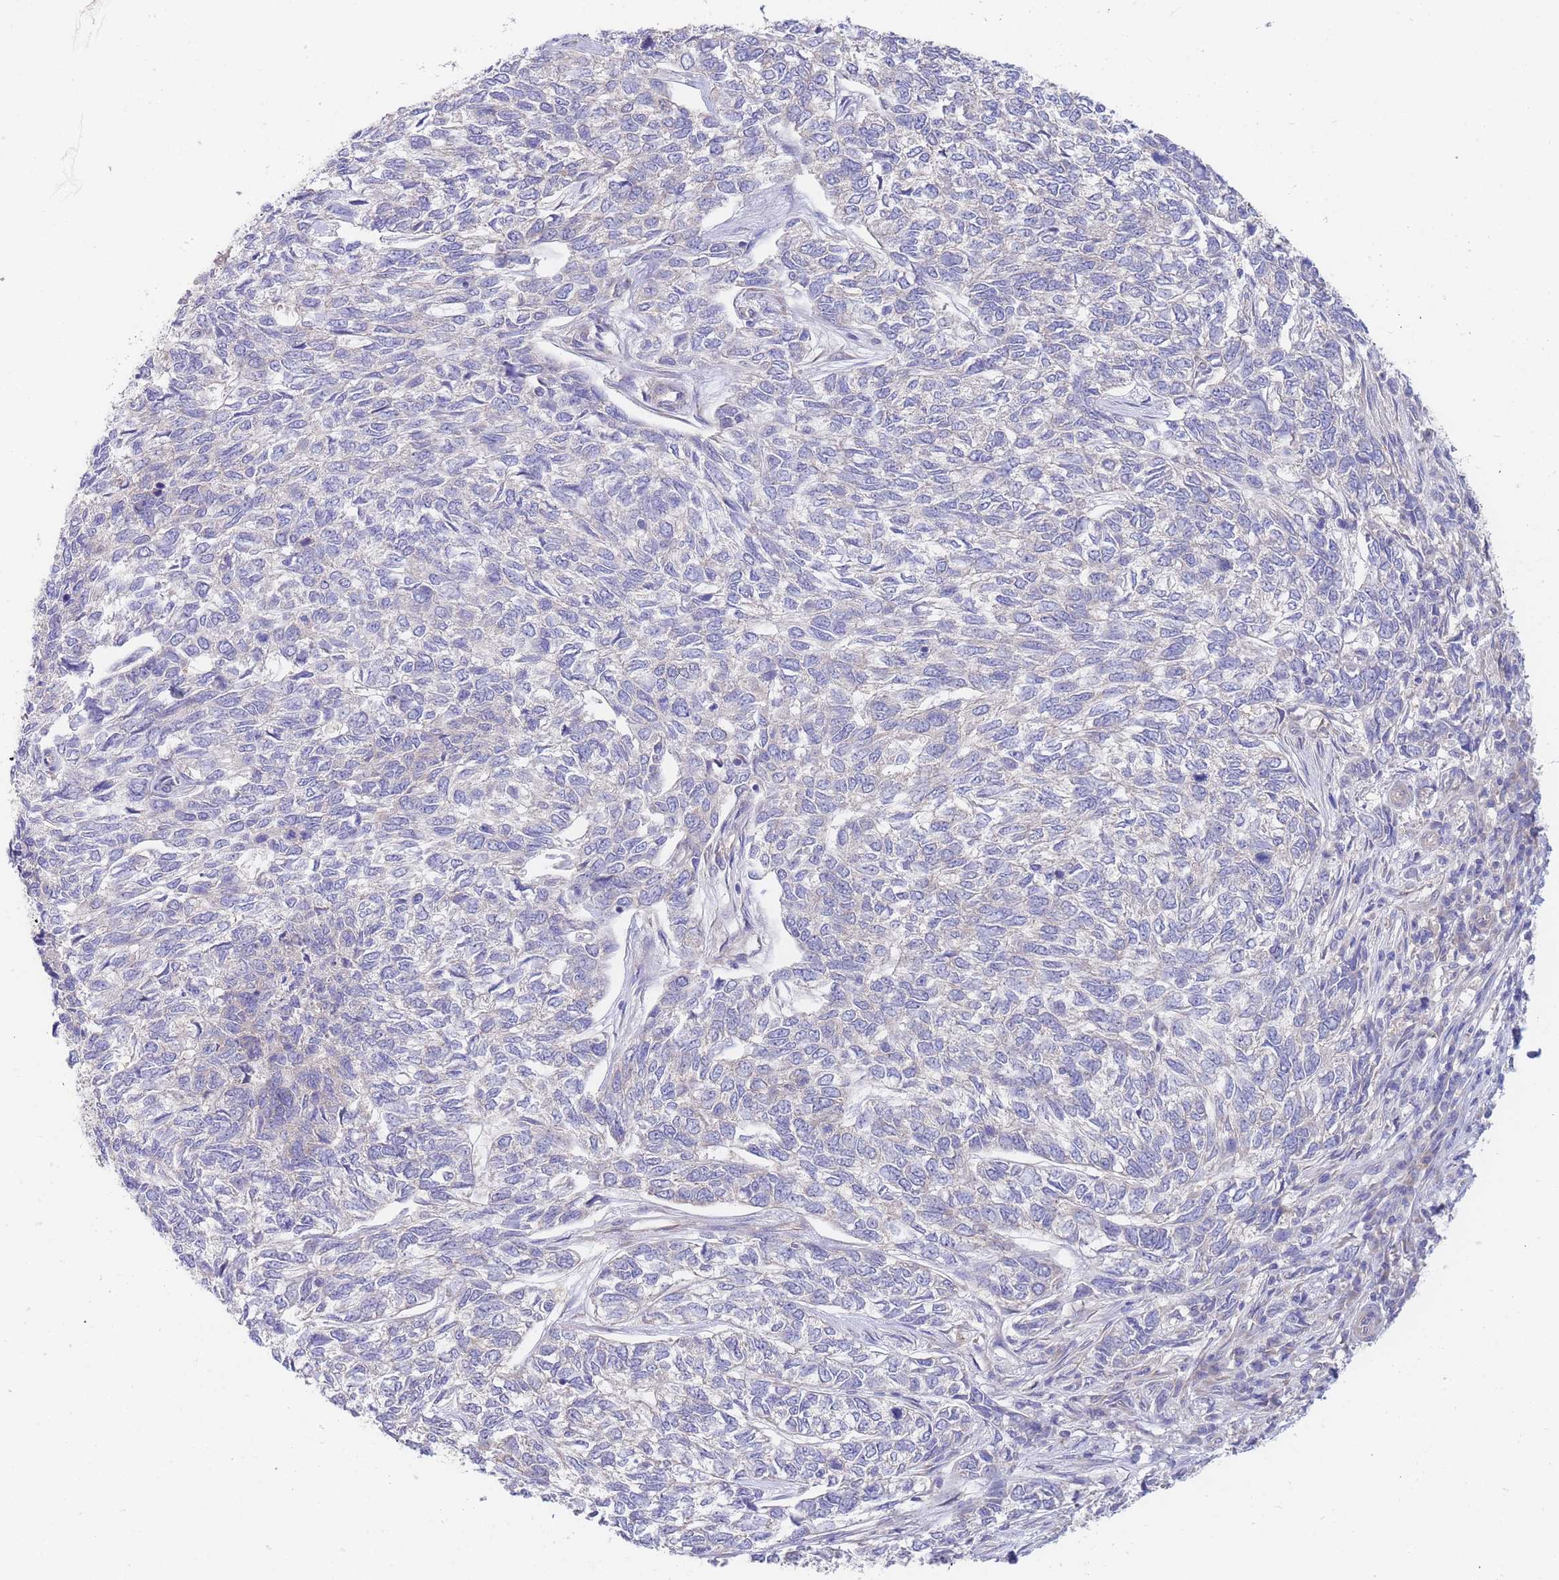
{"staining": {"intensity": "negative", "quantity": "none", "location": "none"}, "tissue": "skin cancer", "cell_type": "Tumor cells", "image_type": "cancer", "snomed": [{"axis": "morphology", "description": "Basal cell carcinoma"}, {"axis": "topography", "description": "Skin"}], "caption": "A histopathology image of human skin cancer (basal cell carcinoma) is negative for staining in tumor cells. Nuclei are stained in blue.", "gene": "ZNF281", "patient": {"sex": "female", "age": 65}}